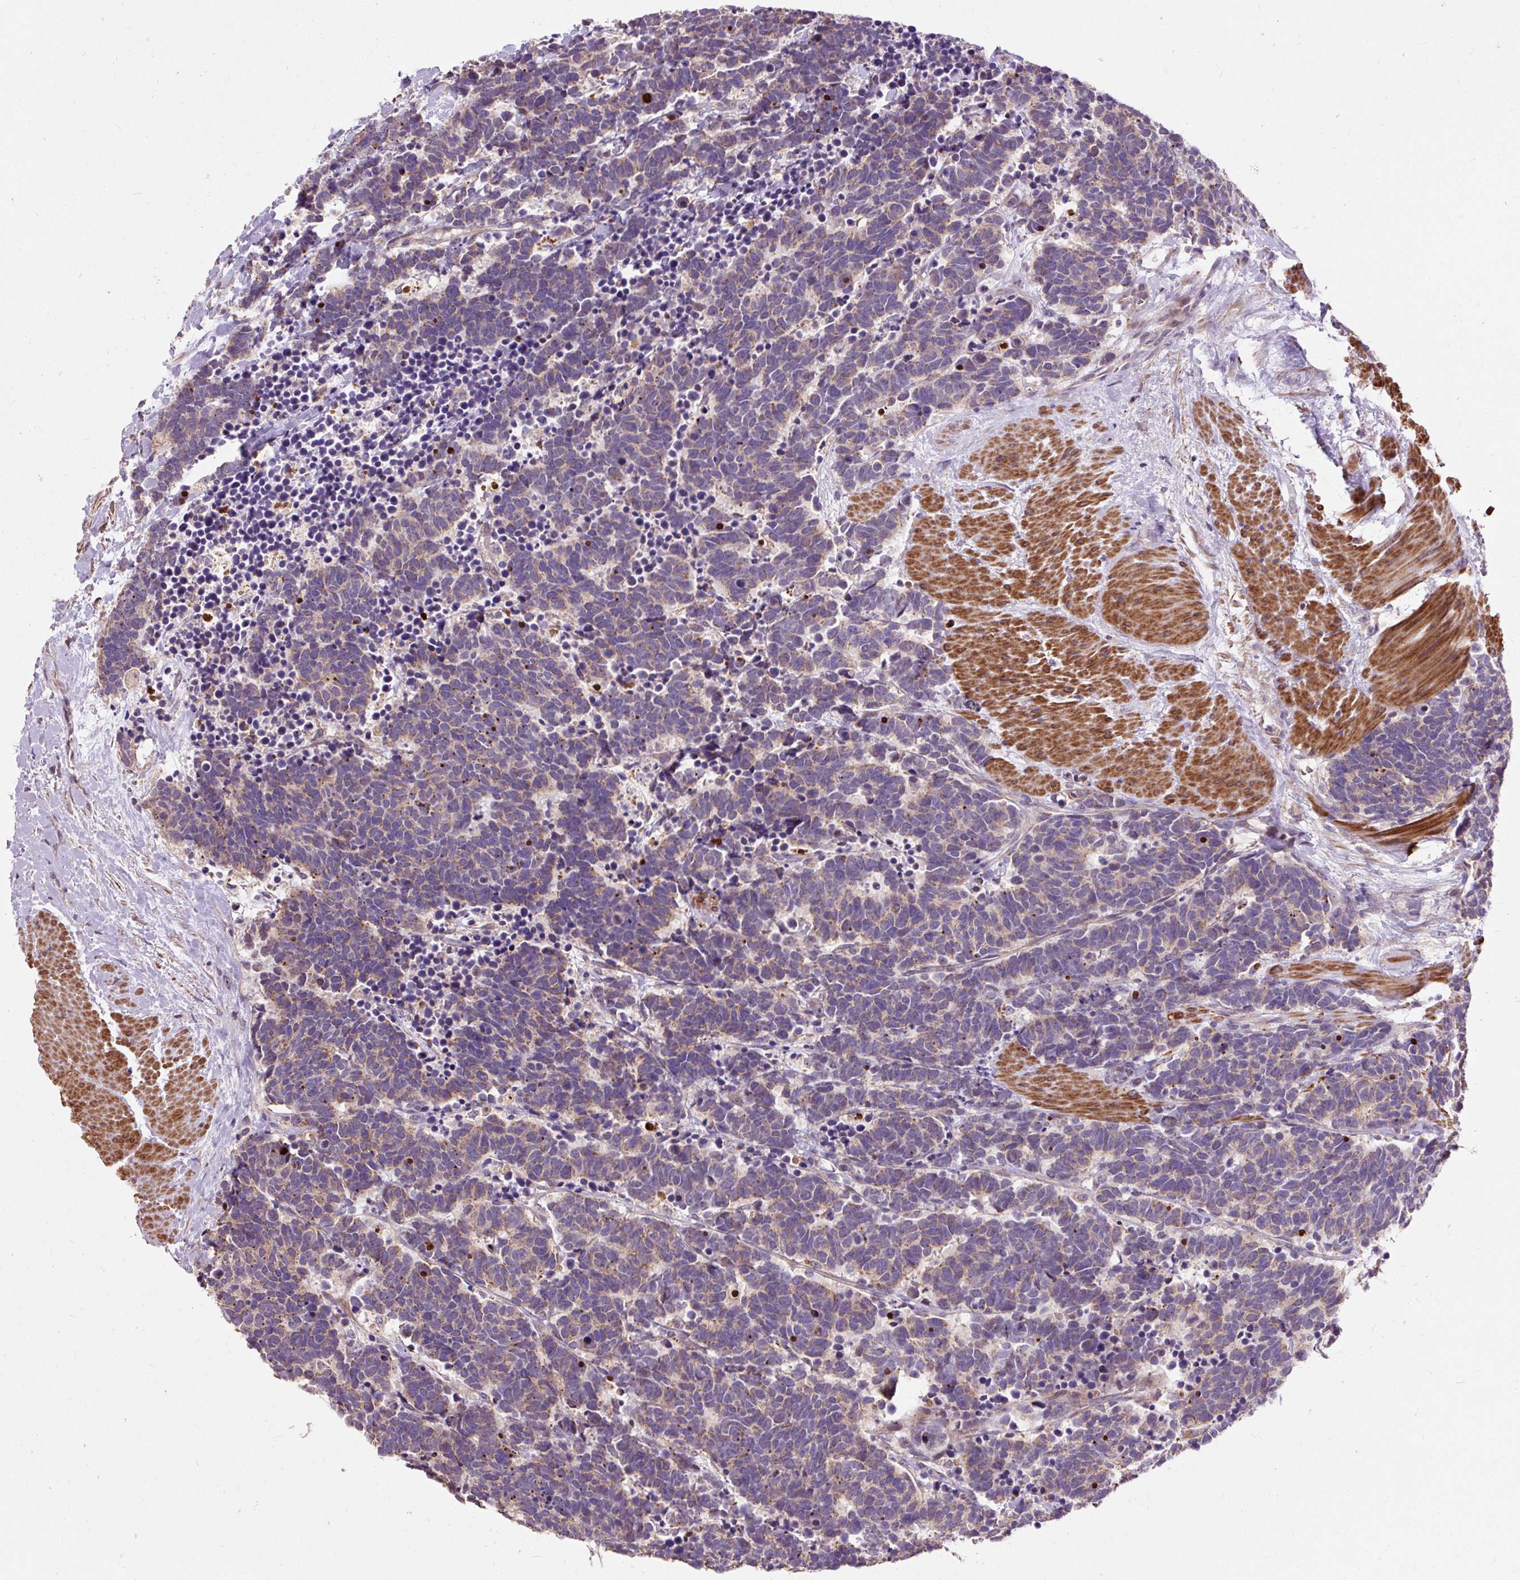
{"staining": {"intensity": "weak", "quantity": ">75%", "location": "cytoplasmic/membranous"}, "tissue": "carcinoid", "cell_type": "Tumor cells", "image_type": "cancer", "snomed": [{"axis": "morphology", "description": "Carcinoma, NOS"}, {"axis": "morphology", "description": "Carcinoid, malignant, NOS"}, {"axis": "topography", "description": "Prostate"}], "caption": "IHC image of neoplastic tissue: carcinoid stained using IHC reveals low levels of weak protein expression localized specifically in the cytoplasmic/membranous of tumor cells, appearing as a cytoplasmic/membranous brown color.", "gene": "PRIMPOL", "patient": {"sex": "male", "age": 57}}